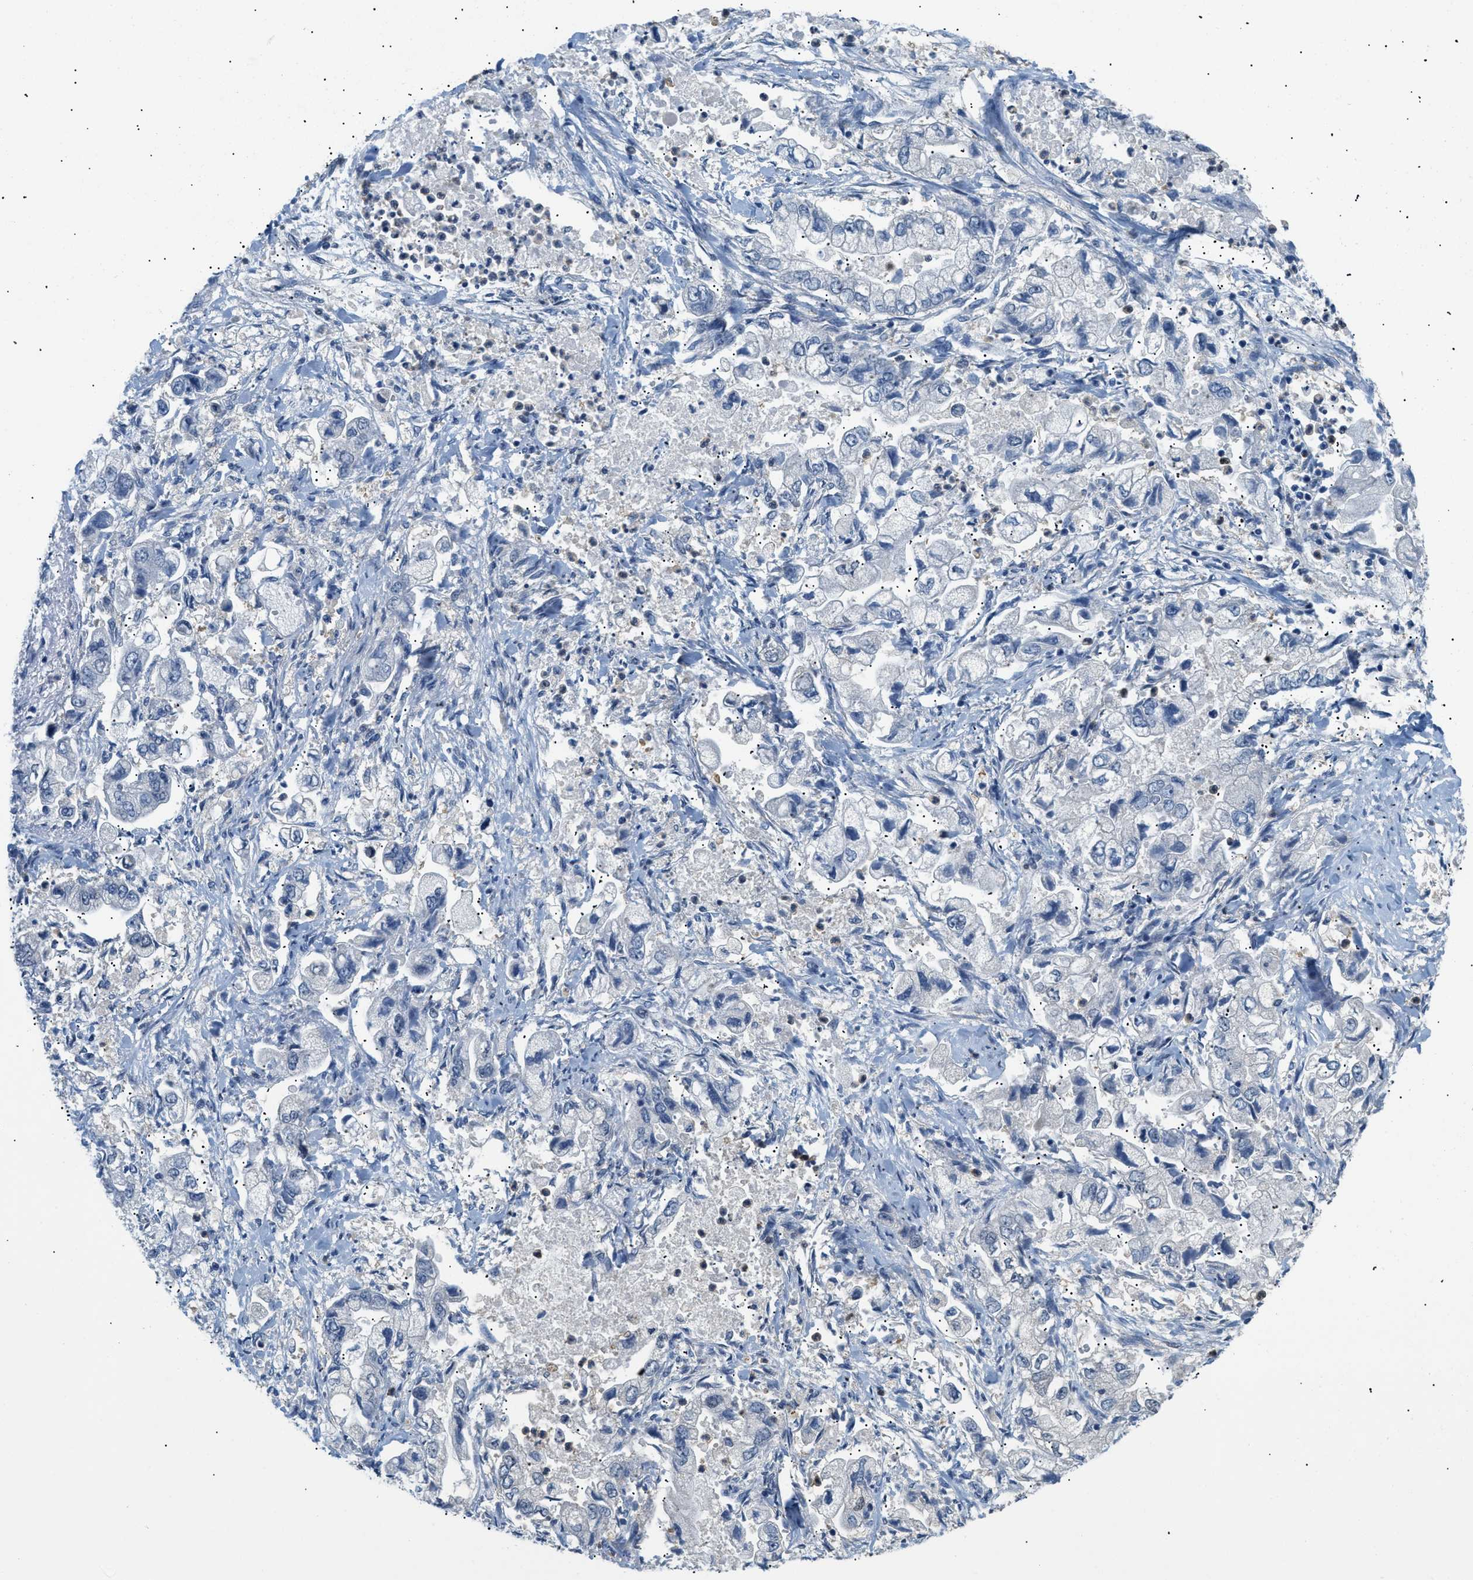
{"staining": {"intensity": "negative", "quantity": "none", "location": "none"}, "tissue": "stomach cancer", "cell_type": "Tumor cells", "image_type": "cancer", "snomed": [{"axis": "morphology", "description": "Normal tissue, NOS"}, {"axis": "morphology", "description": "Adenocarcinoma, NOS"}, {"axis": "topography", "description": "Stomach"}], "caption": "A high-resolution micrograph shows IHC staining of adenocarcinoma (stomach), which exhibits no significant staining in tumor cells. (Stains: DAB immunohistochemistry (IHC) with hematoxylin counter stain, Microscopy: brightfield microscopy at high magnification).", "gene": "AKR1A1", "patient": {"sex": "male", "age": 62}}